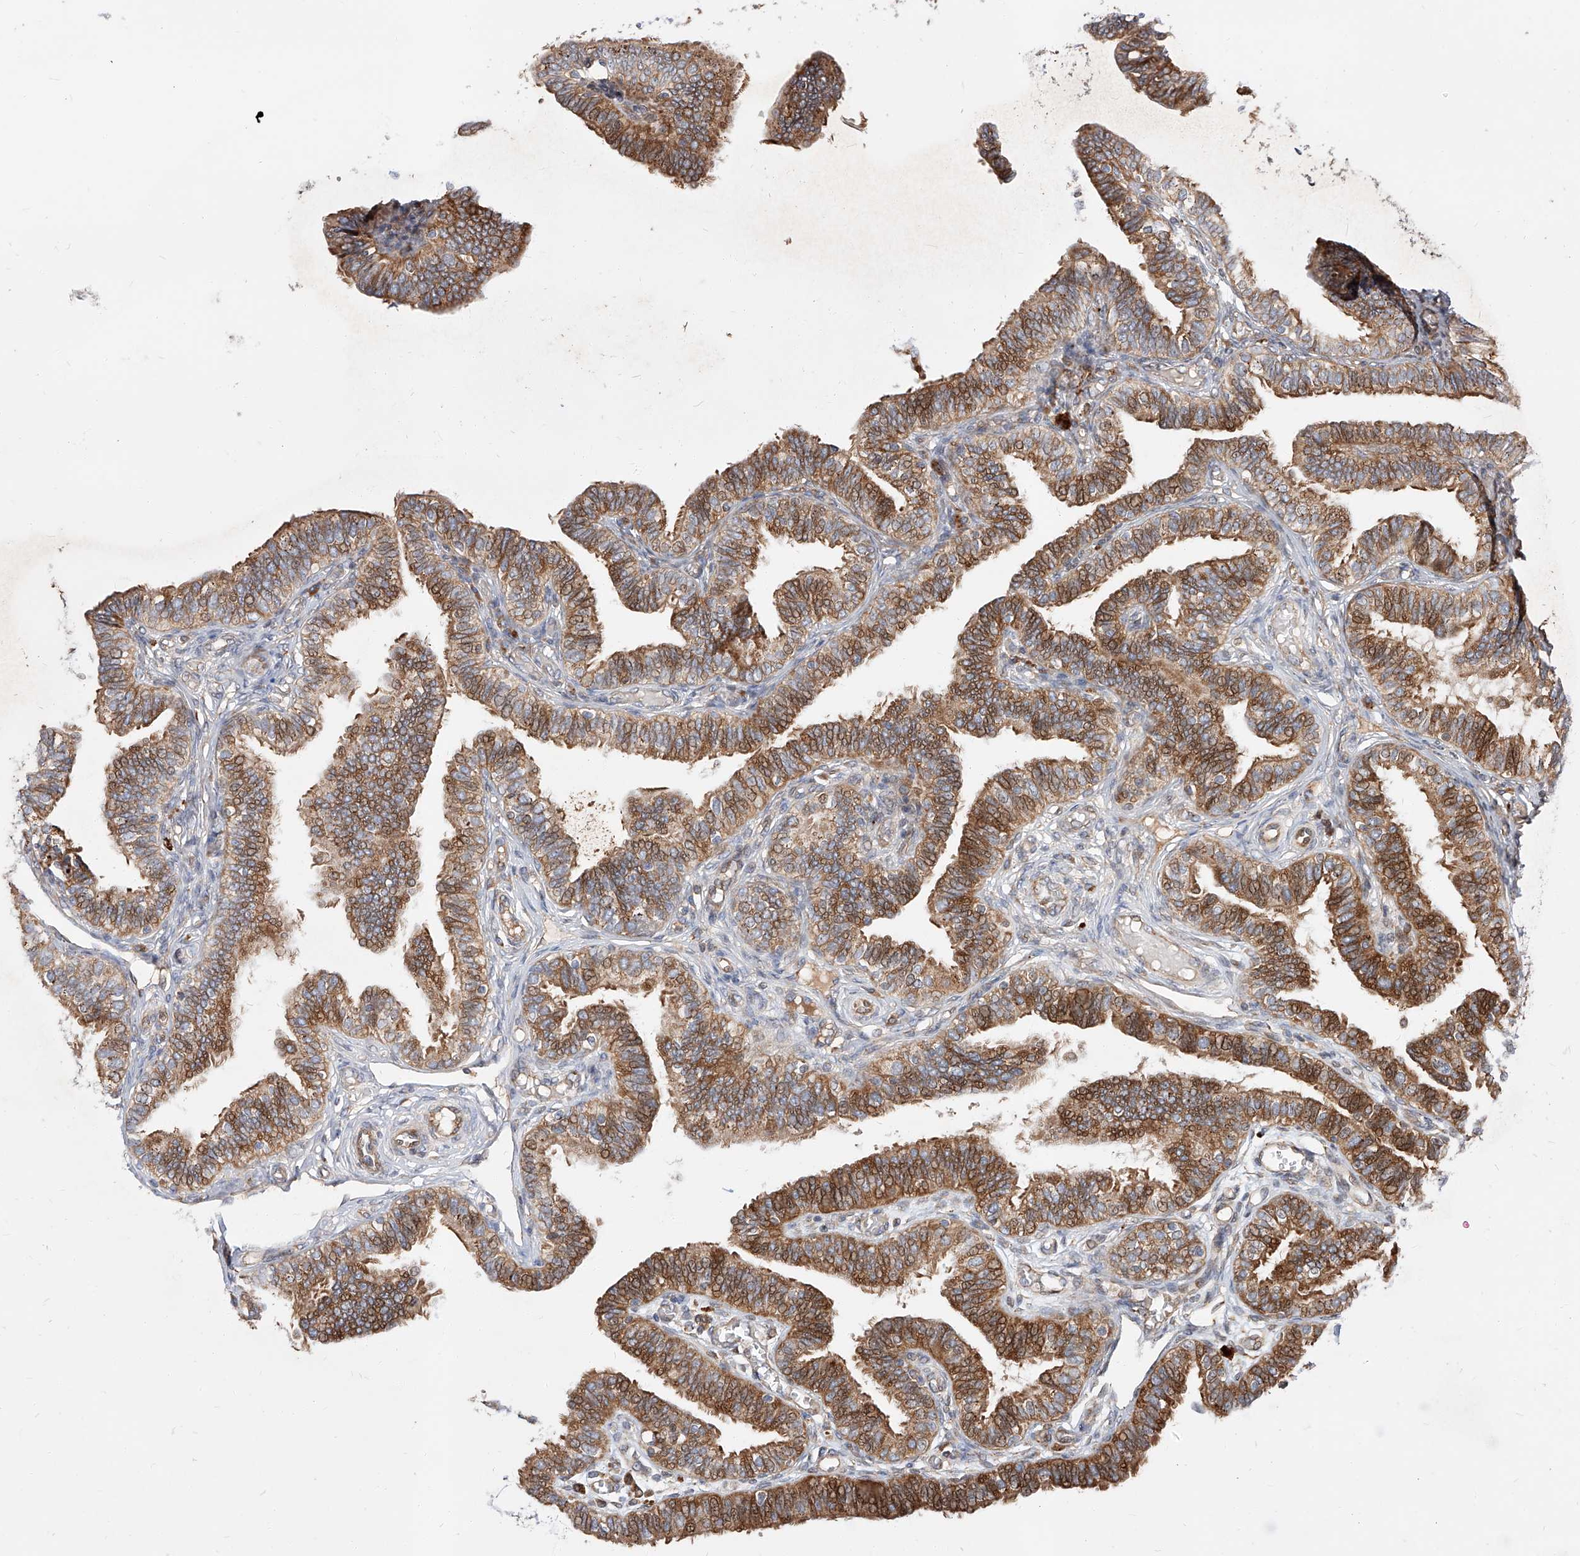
{"staining": {"intensity": "moderate", "quantity": ">75%", "location": "cytoplasmic/membranous,nuclear"}, "tissue": "fallopian tube", "cell_type": "Glandular cells", "image_type": "normal", "snomed": [{"axis": "morphology", "description": "Normal tissue, NOS"}, {"axis": "topography", "description": "Fallopian tube"}], "caption": "About >75% of glandular cells in benign human fallopian tube show moderate cytoplasmic/membranous,nuclear protein expression as visualized by brown immunohistochemical staining.", "gene": "DIRAS3", "patient": {"sex": "female", "age": 39}}